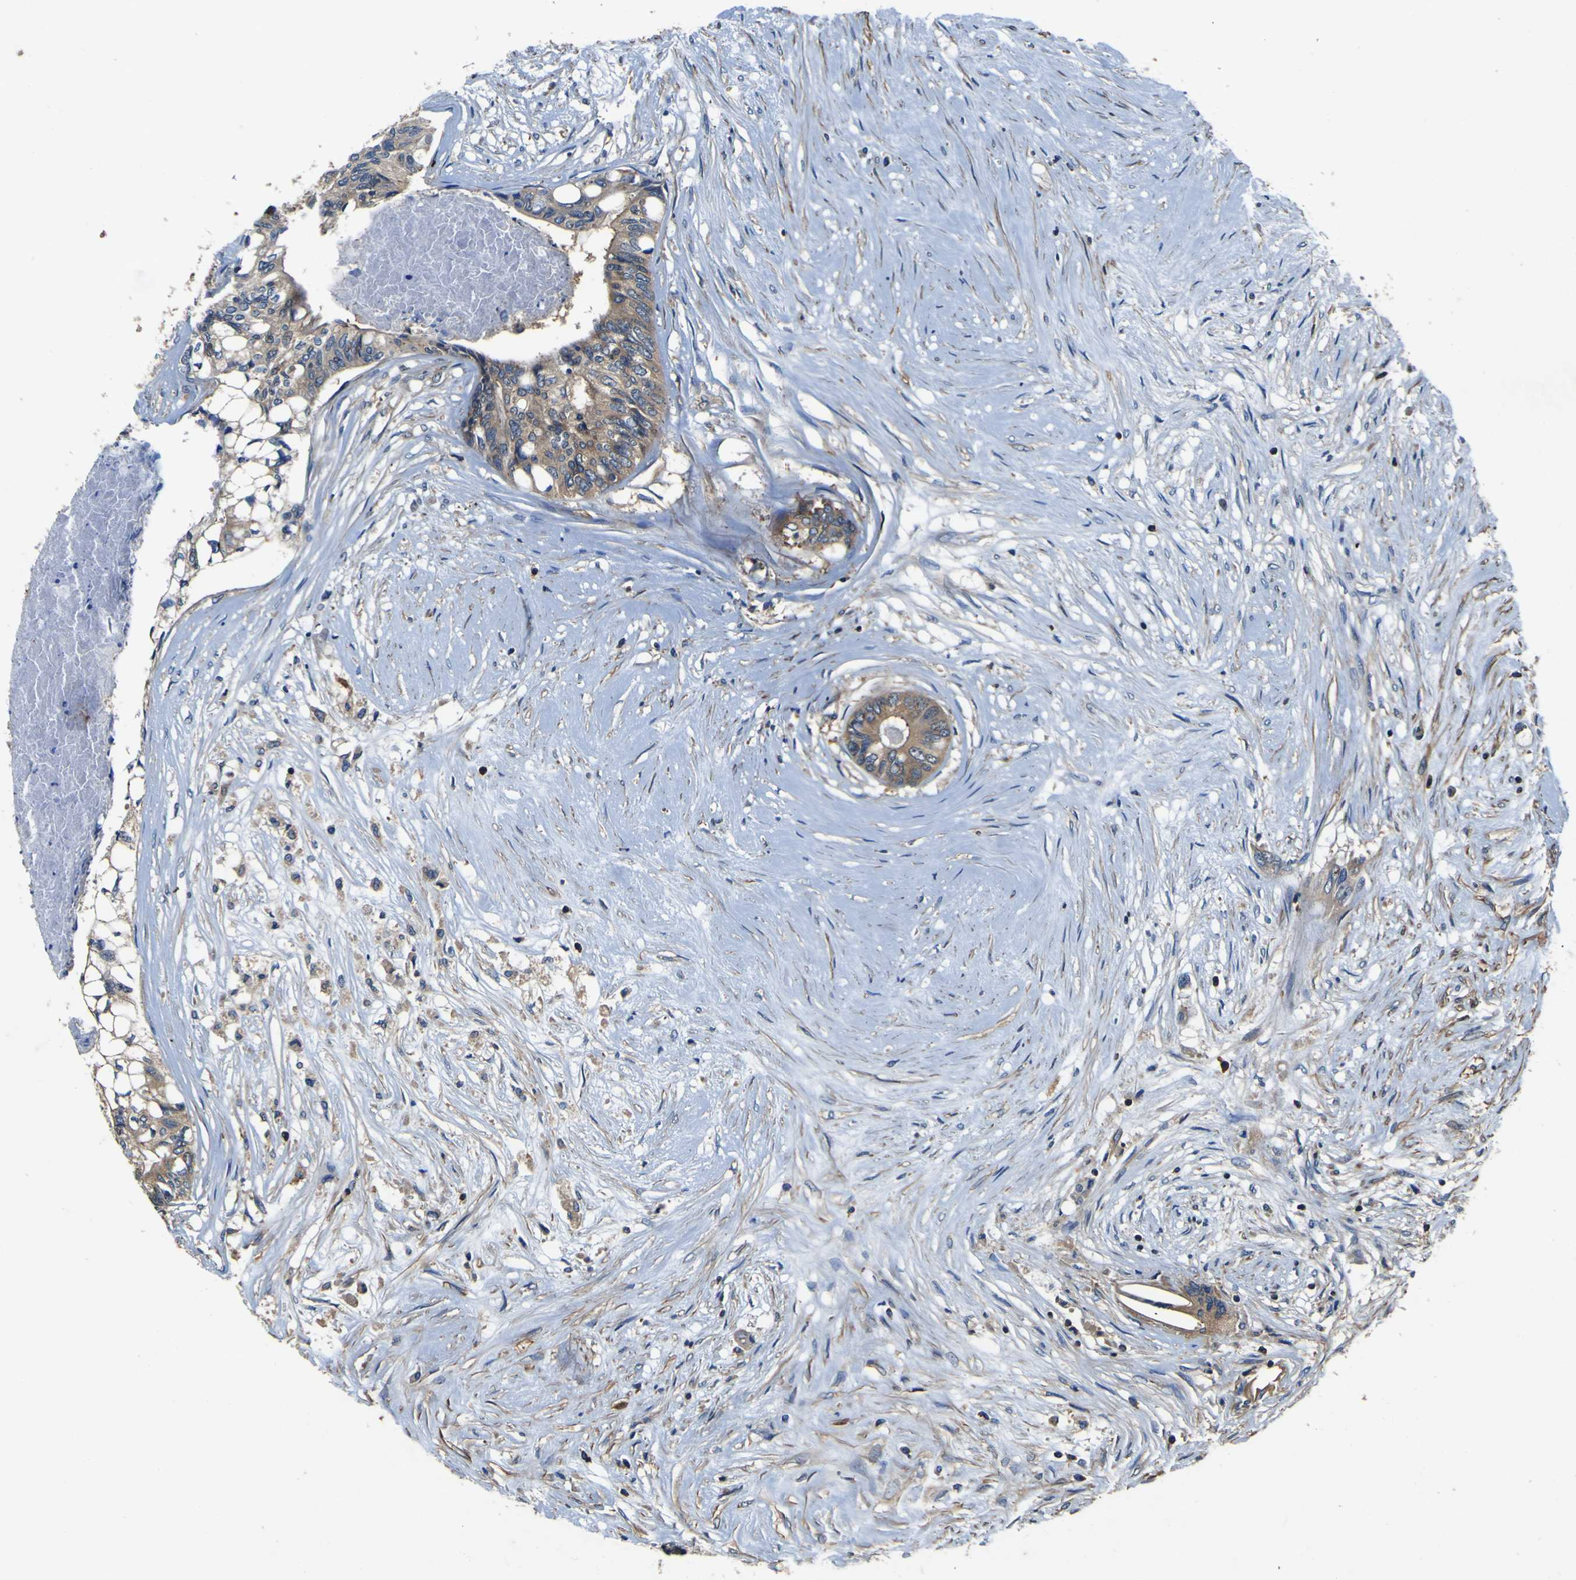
{"staining": {"intensity": "moderate", "quantity": ">75%", "location": "cytoplasmic/membranous"}, "tissue": "colorectal cancer", "cell_type": "Tumor cells", "image_type": "cancer", "snomed": [{"axis": "morphology", "description": "Adenocarcinoma, NOS"}, {"axis": "topography", "description": "Rectum"}], "caption": "Colorectal cancer tissue exhibits moderate cytoplasmic/membranous expression in about >75% of tumor cells The protein is shown in brown color, while the nuclei are stained blue.", "gene": "CNR2", "patient": {"sex": "male", "age": 63}}